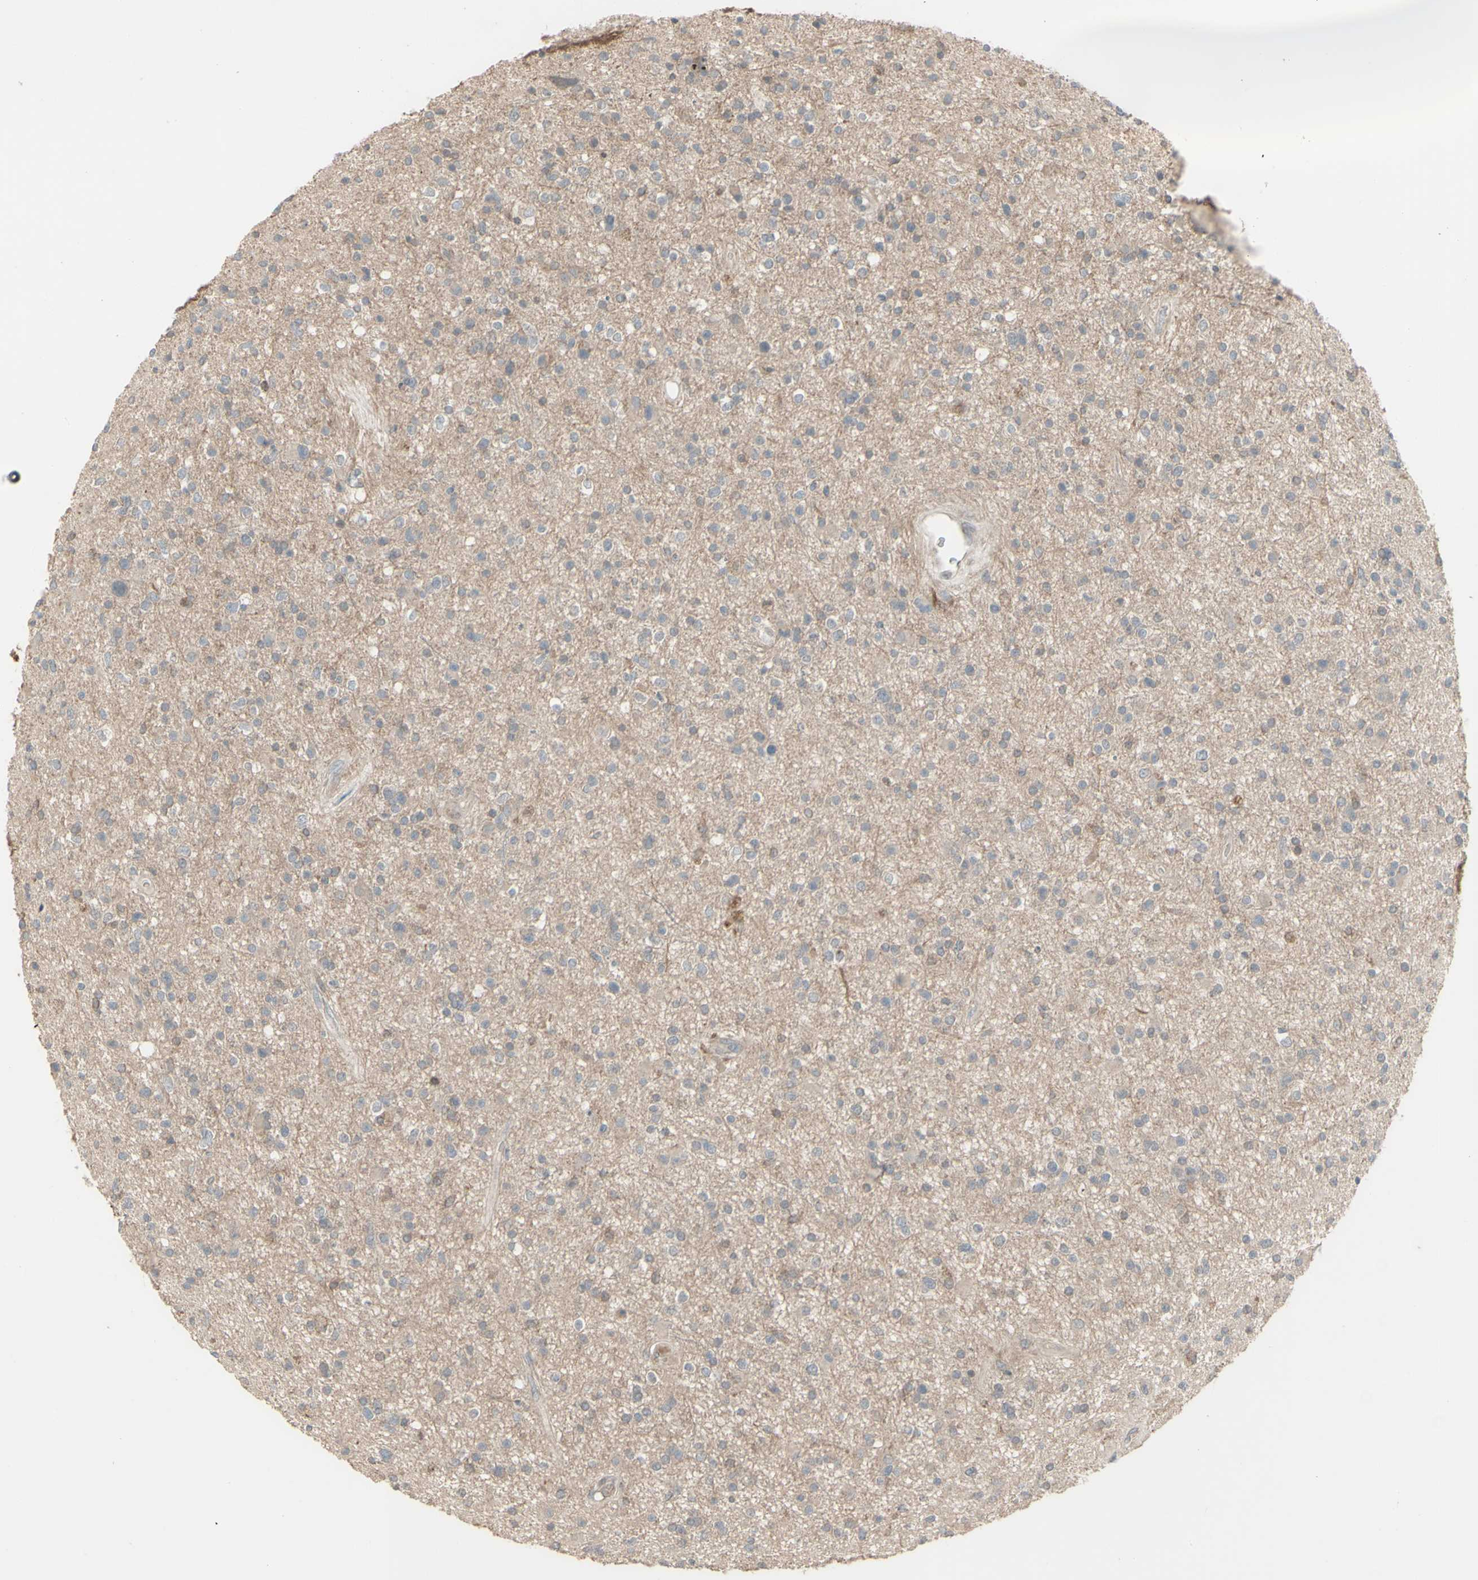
{"staining": {"intensity": "weak", "quantity": ">75%", "location": "cytoplasmic/membranous"}, "tissue": "glioma", "cell_type": "Tumor cells", "image_type": "cancer", "snomed": [{"axis": "morphology", "description": "Glioma, malignant, High grade"}, {"axis": "topography", "description": "Brain"}], "caption": "Protein analysis of glioma tissue displays weak cytoplasmic/membranous staining in about >75% of tumor cells. (Brightfield microscopy of DAB IHC at high magnification).", "gene": "CSK", "patient": {"sex": "male", "age": 33}}